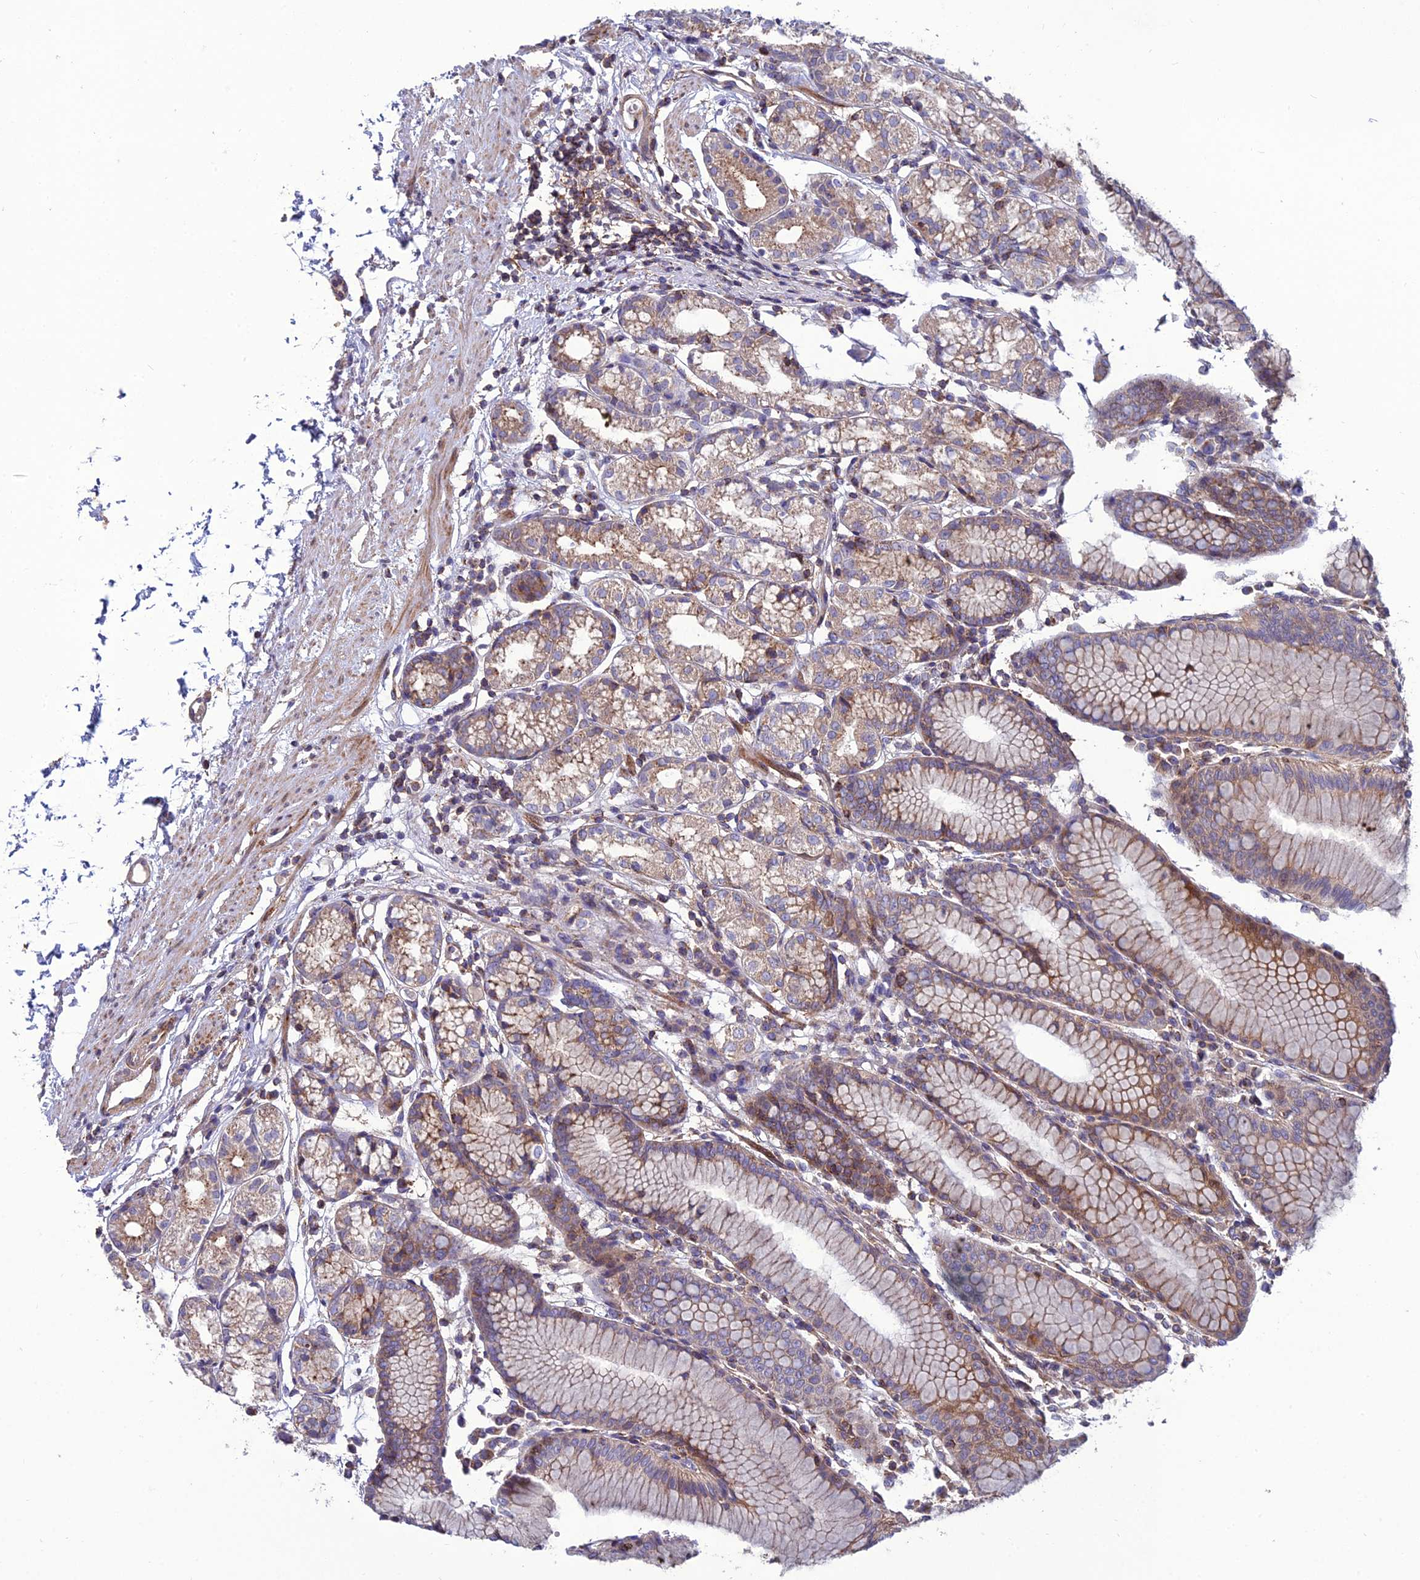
{"staining": {"intensity": "moderate", "quantity": ">75%", "location": "cytoplasmic/membranous"}, "tissue": "stomach", "cell_type": "Glandular cells", "image_type": "normal", "snomed": [{"axis": "morphology", "description": "Normal tissue, NOS"}, {"axis": "topography", "description": "Stomach"}], "caption": "Immunohistochemical staining of unremarkable human stomach displays medium levels of moderate cytoplasmic/membranous expression in approximately >75% of glandular cells.", "gene": "LNPEP", "patient": {"sex": "female", "age": 57}}